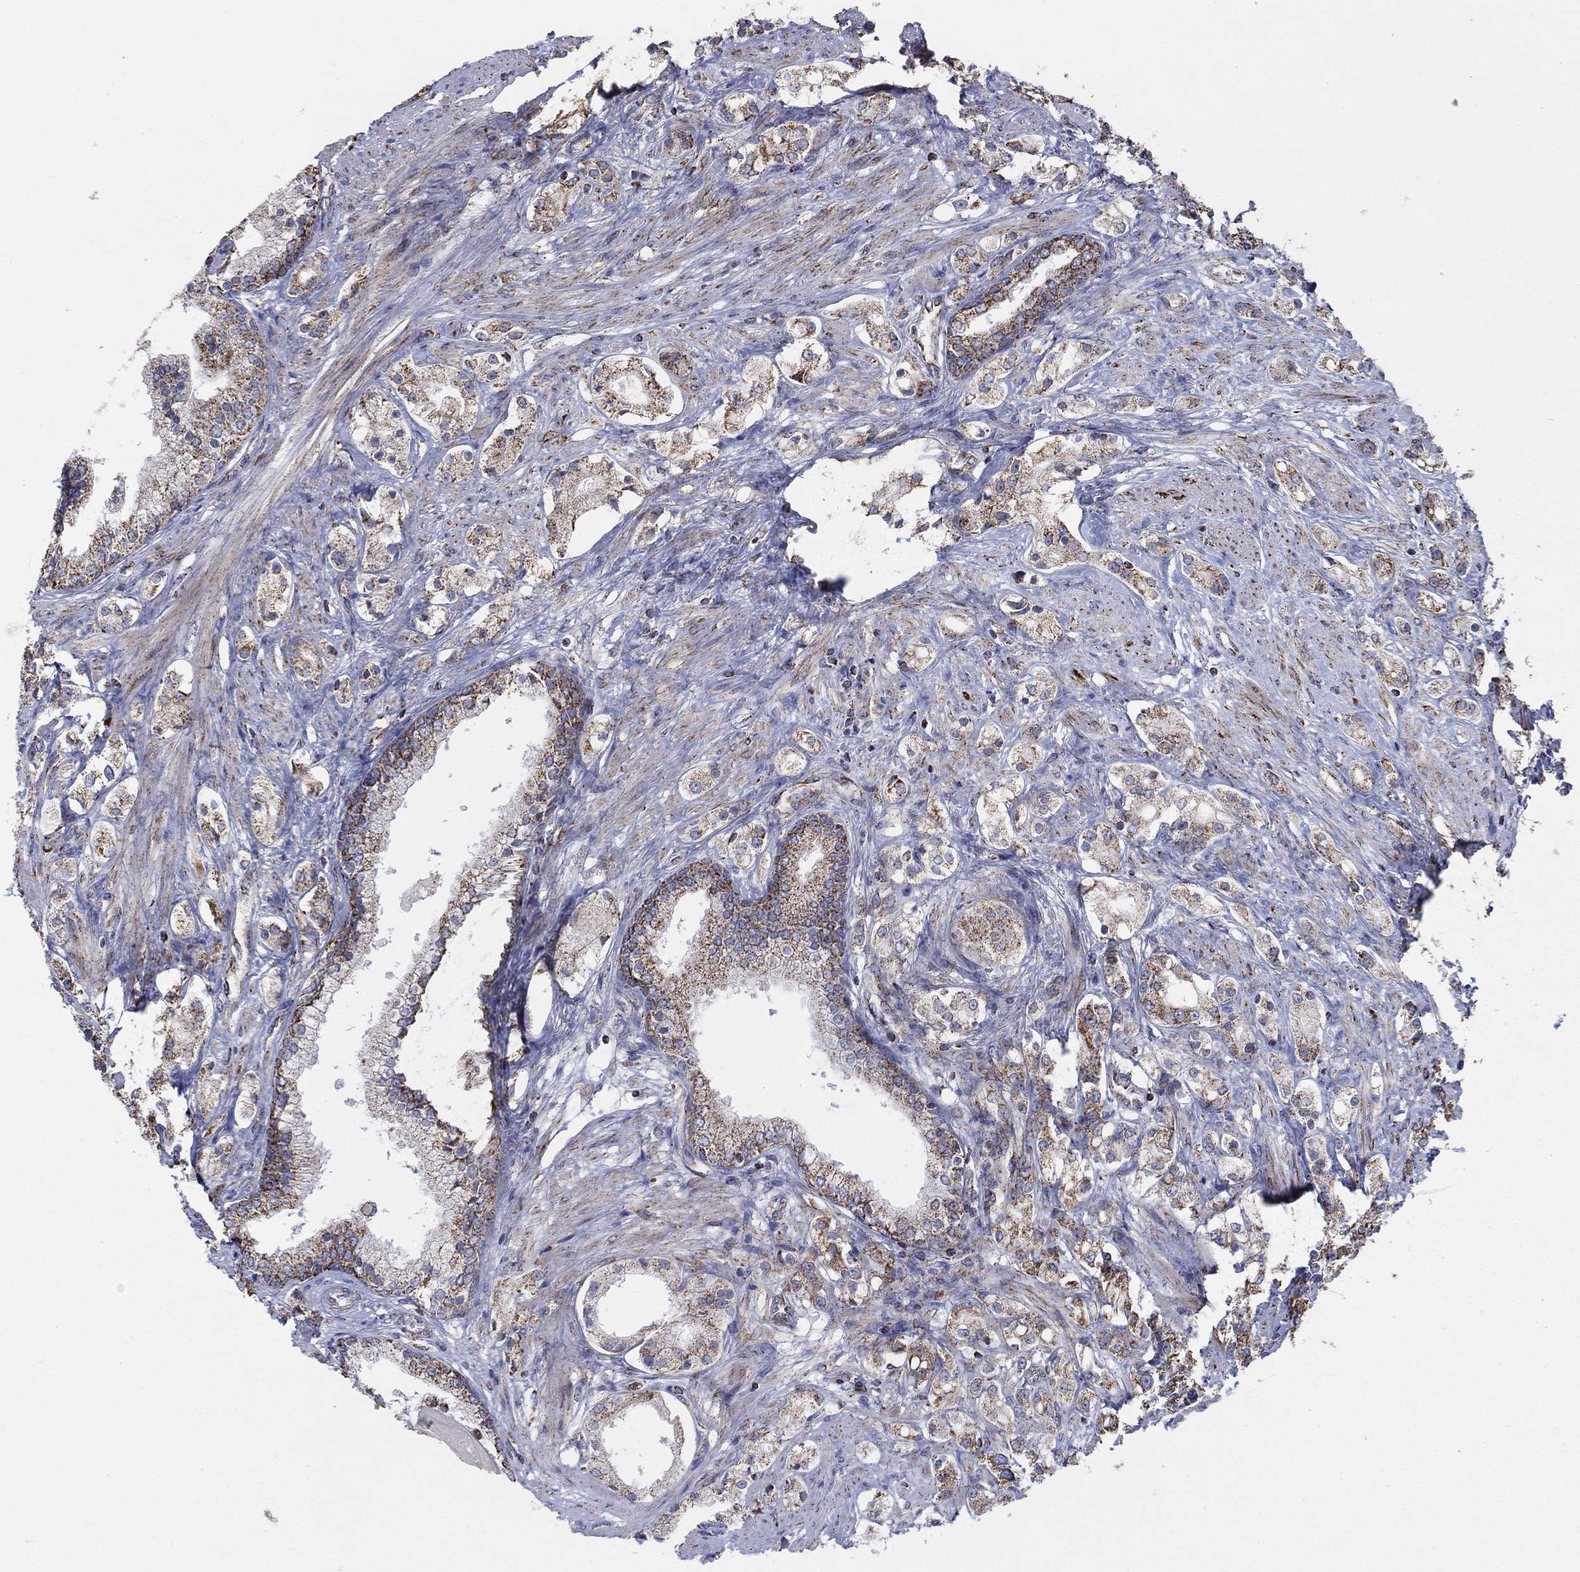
{"staining": {"intensity": "moderate", "quantity": ">75%", "location": "cytoplasmic/membranous"}, "tissue": "prostate cancer", "cell_type": "Tumor cells", "image_type": "cancer", "snomed": [{"axis": "morphology", "description": "Adenocarcinoma, NOS"}, {"axis": "topography", "description": "Prostate and seminal vesicle, NOS"}, {"axis": "topography", "description": "Prostate"}], "caption": "Immunohistochemistry (IHC) (DAB (3,3'-diaminobenzidine)) staining of prostate adenocarcinoma reveals moderate cytoplasmic/membranous protein positivity in approximately >75% of tumor cells.", "gene": "C9orf85", "patient": {"sex": "male", "age": 67}}